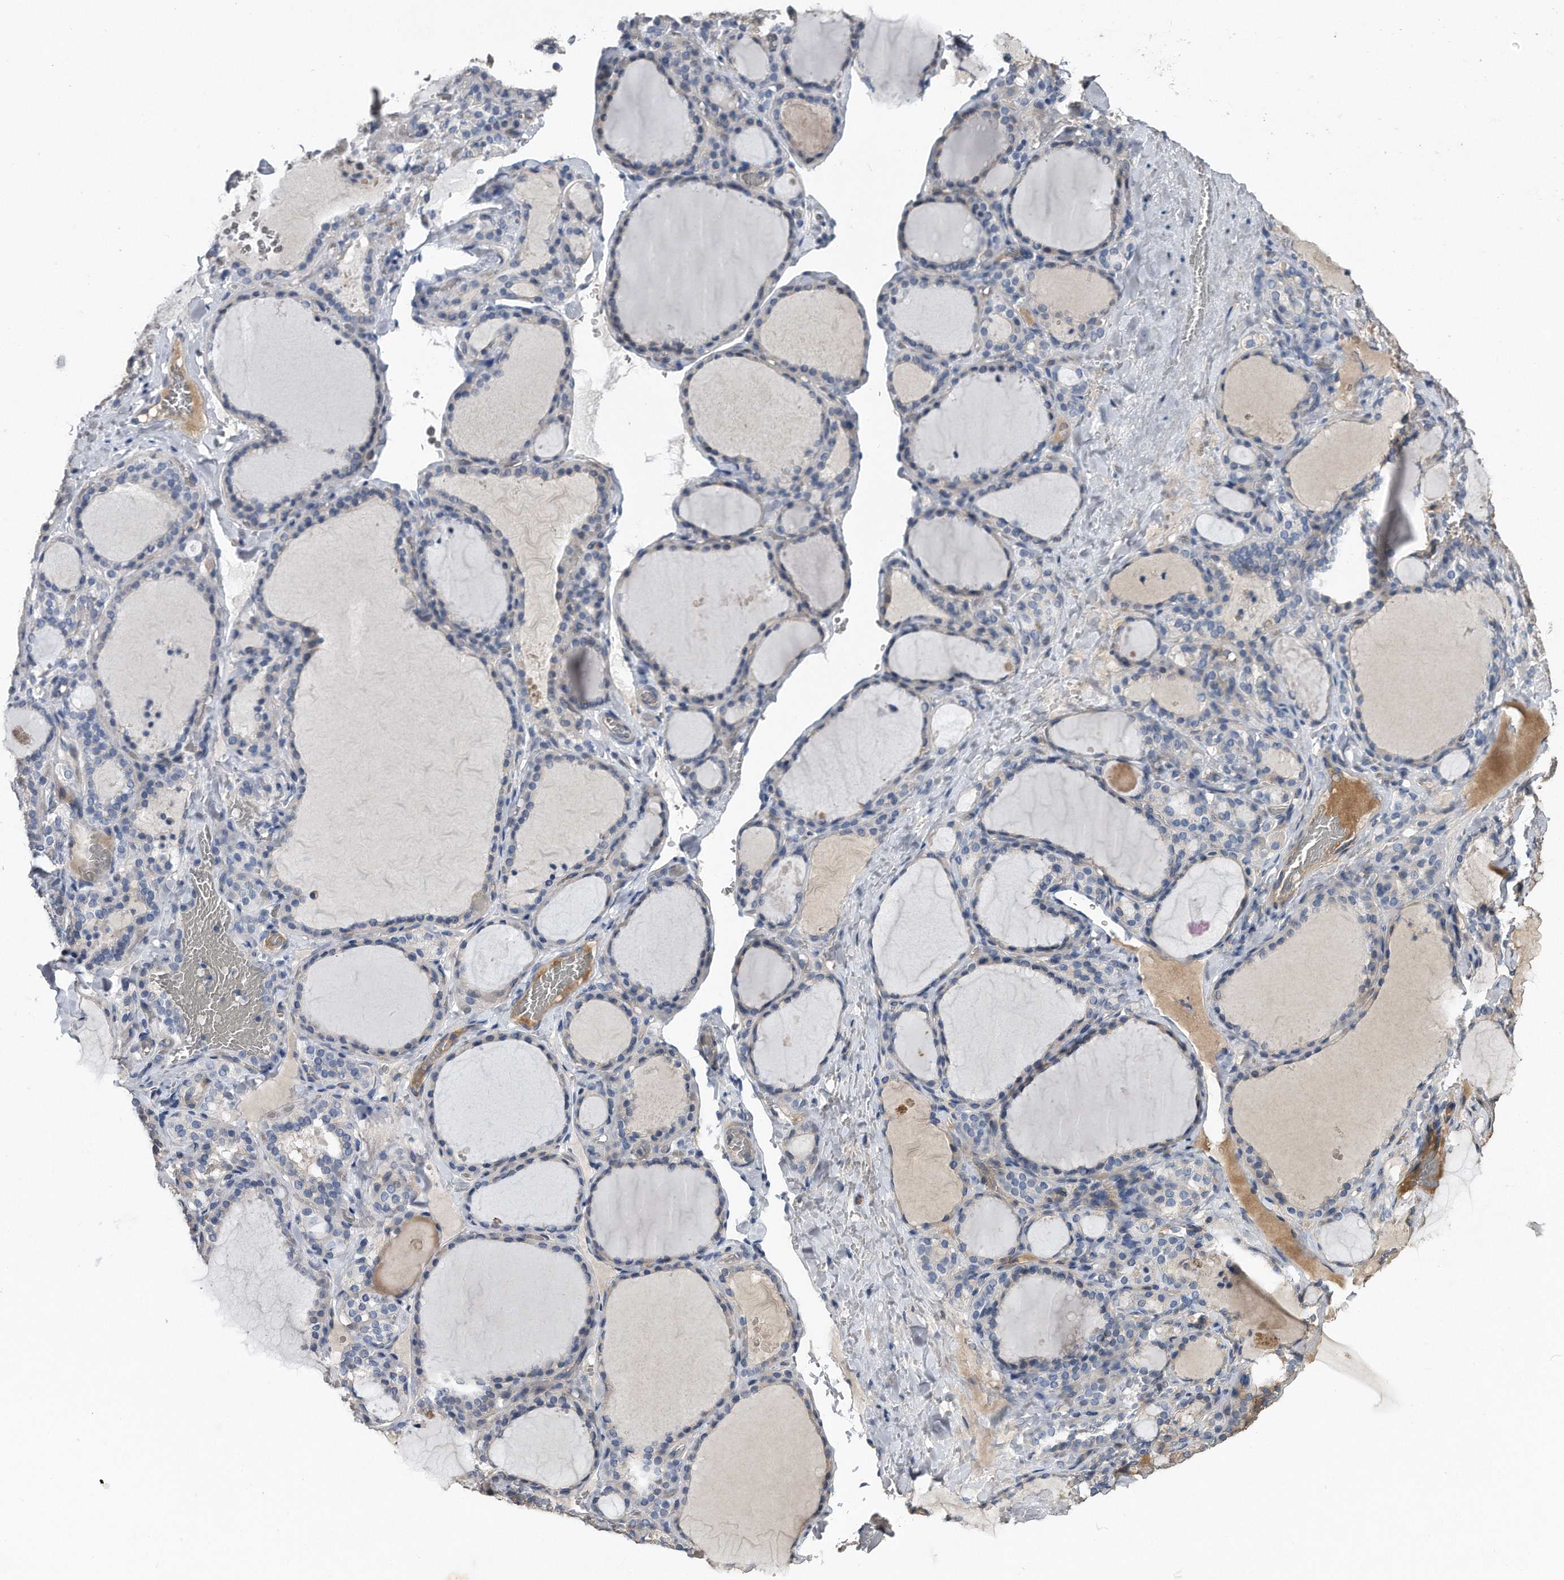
{"staining": {"intensity": "weak", "quantity": "<25%", "location": "cytoplasmic/membranous"}, "tissue": "thyroid gland", "cell_type": "Glandular cells", "image_type": "normal", "snomed": [{"axis": "morphology", "description": "Normal tissue, NOS"}, {"axis": "topography", "description": "Thyroid gland"}], "caption": "IHC of benign thyroid gland demonstrates no staining in glandular cells.", "gene": "KCND3", "patient": {"sex": "female", "age": 22}}